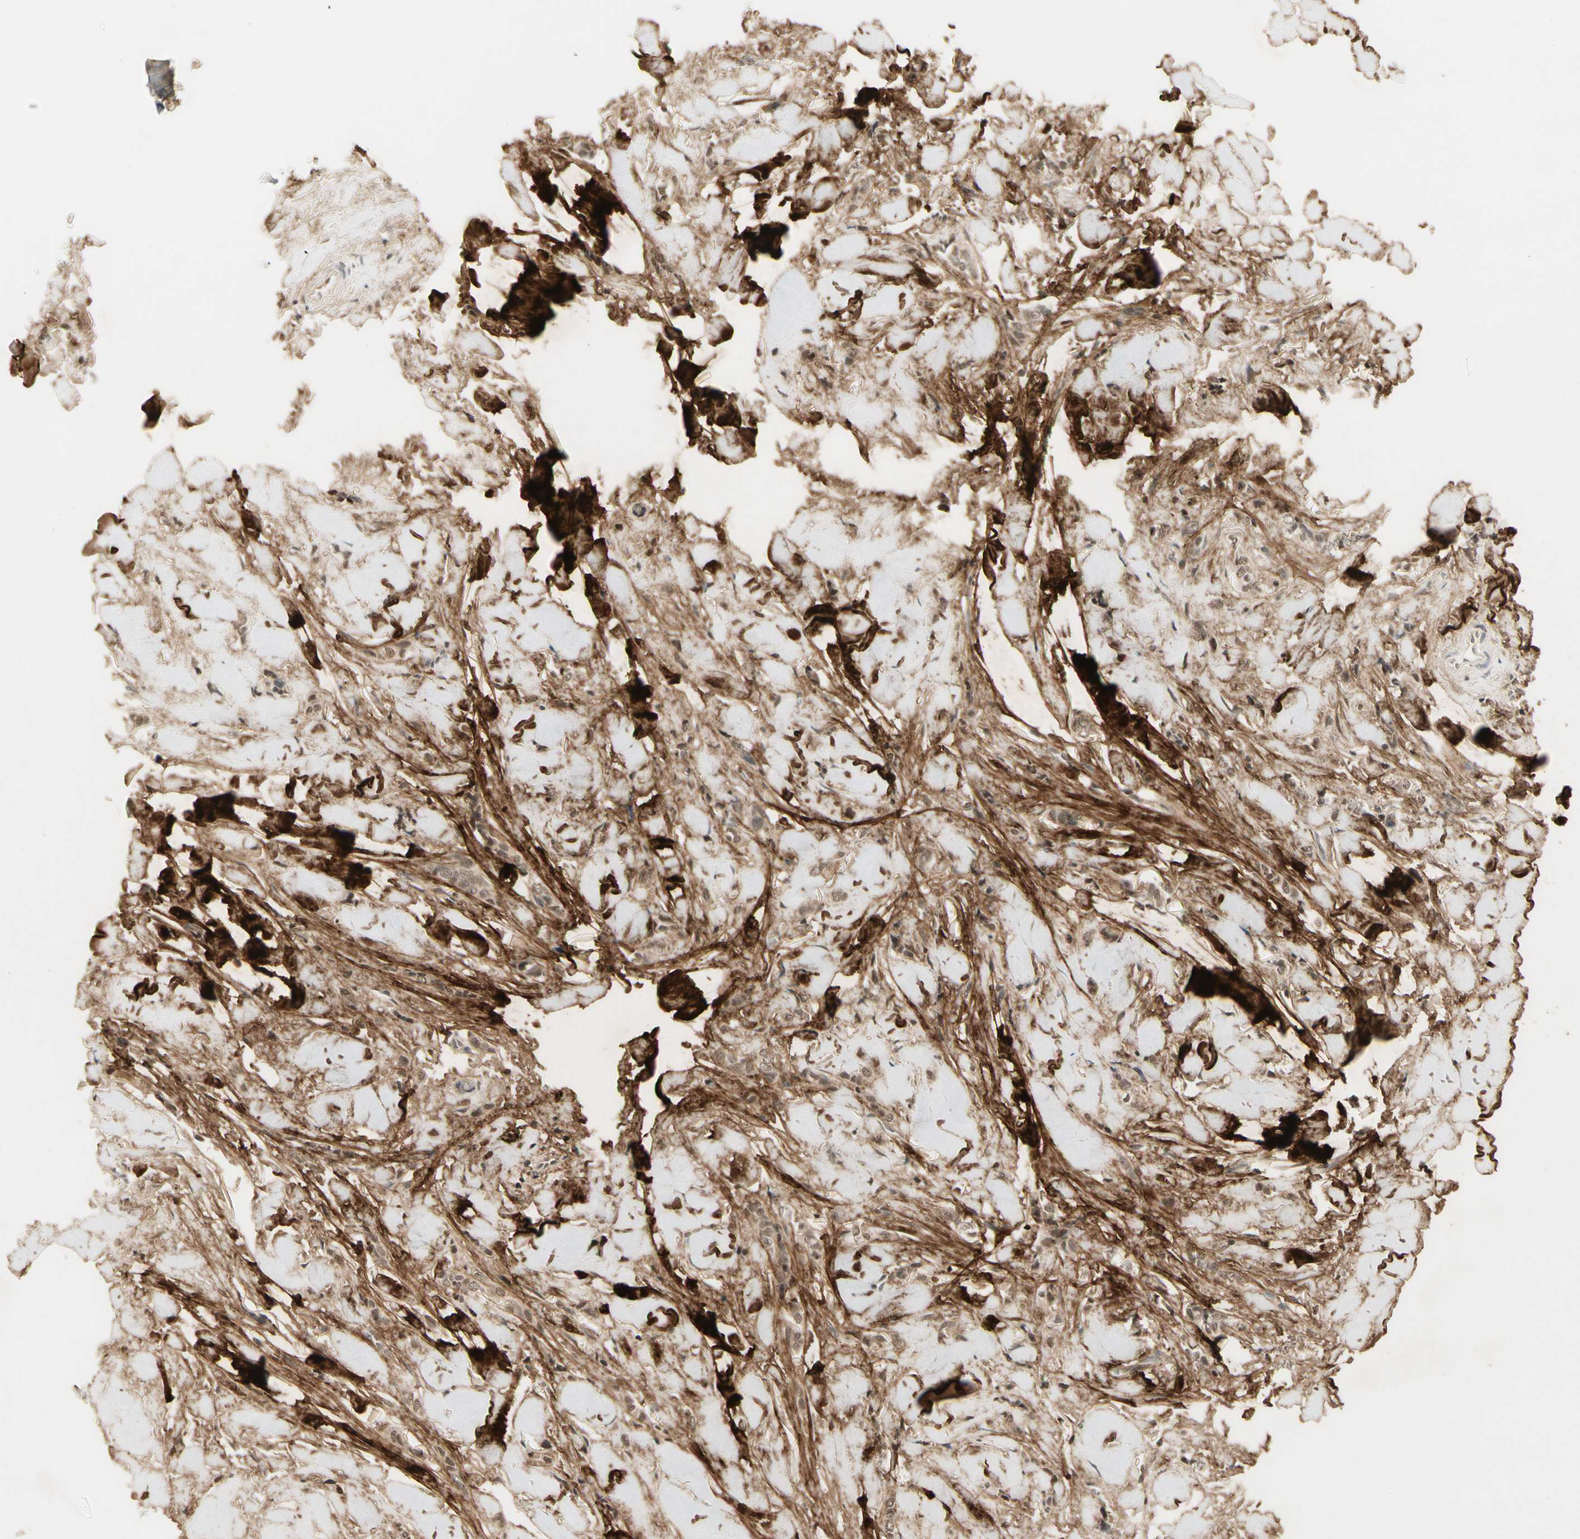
{"staining": {"intensity": "weak", "quantity": ">75%", "location": "nuclear"}, "tissue": "breast cancer", "cell_type": "Tumor cells", "image_type": "cancer", "snomed": [{"axis": "morphology", "description": "Lobular carcinoma"}, {"axis": "topography", "description": "Skin"}, {"axis": "topography", "description": "Breast"}], "caption": "This image demonstrates immunohistochemistry (IHC) staining of breast cancer, with low weak nuclear positivity in approximately >75% of tumor cells.", "gene": "ASPN", "patient": {"sex": "female", "age": 46}}